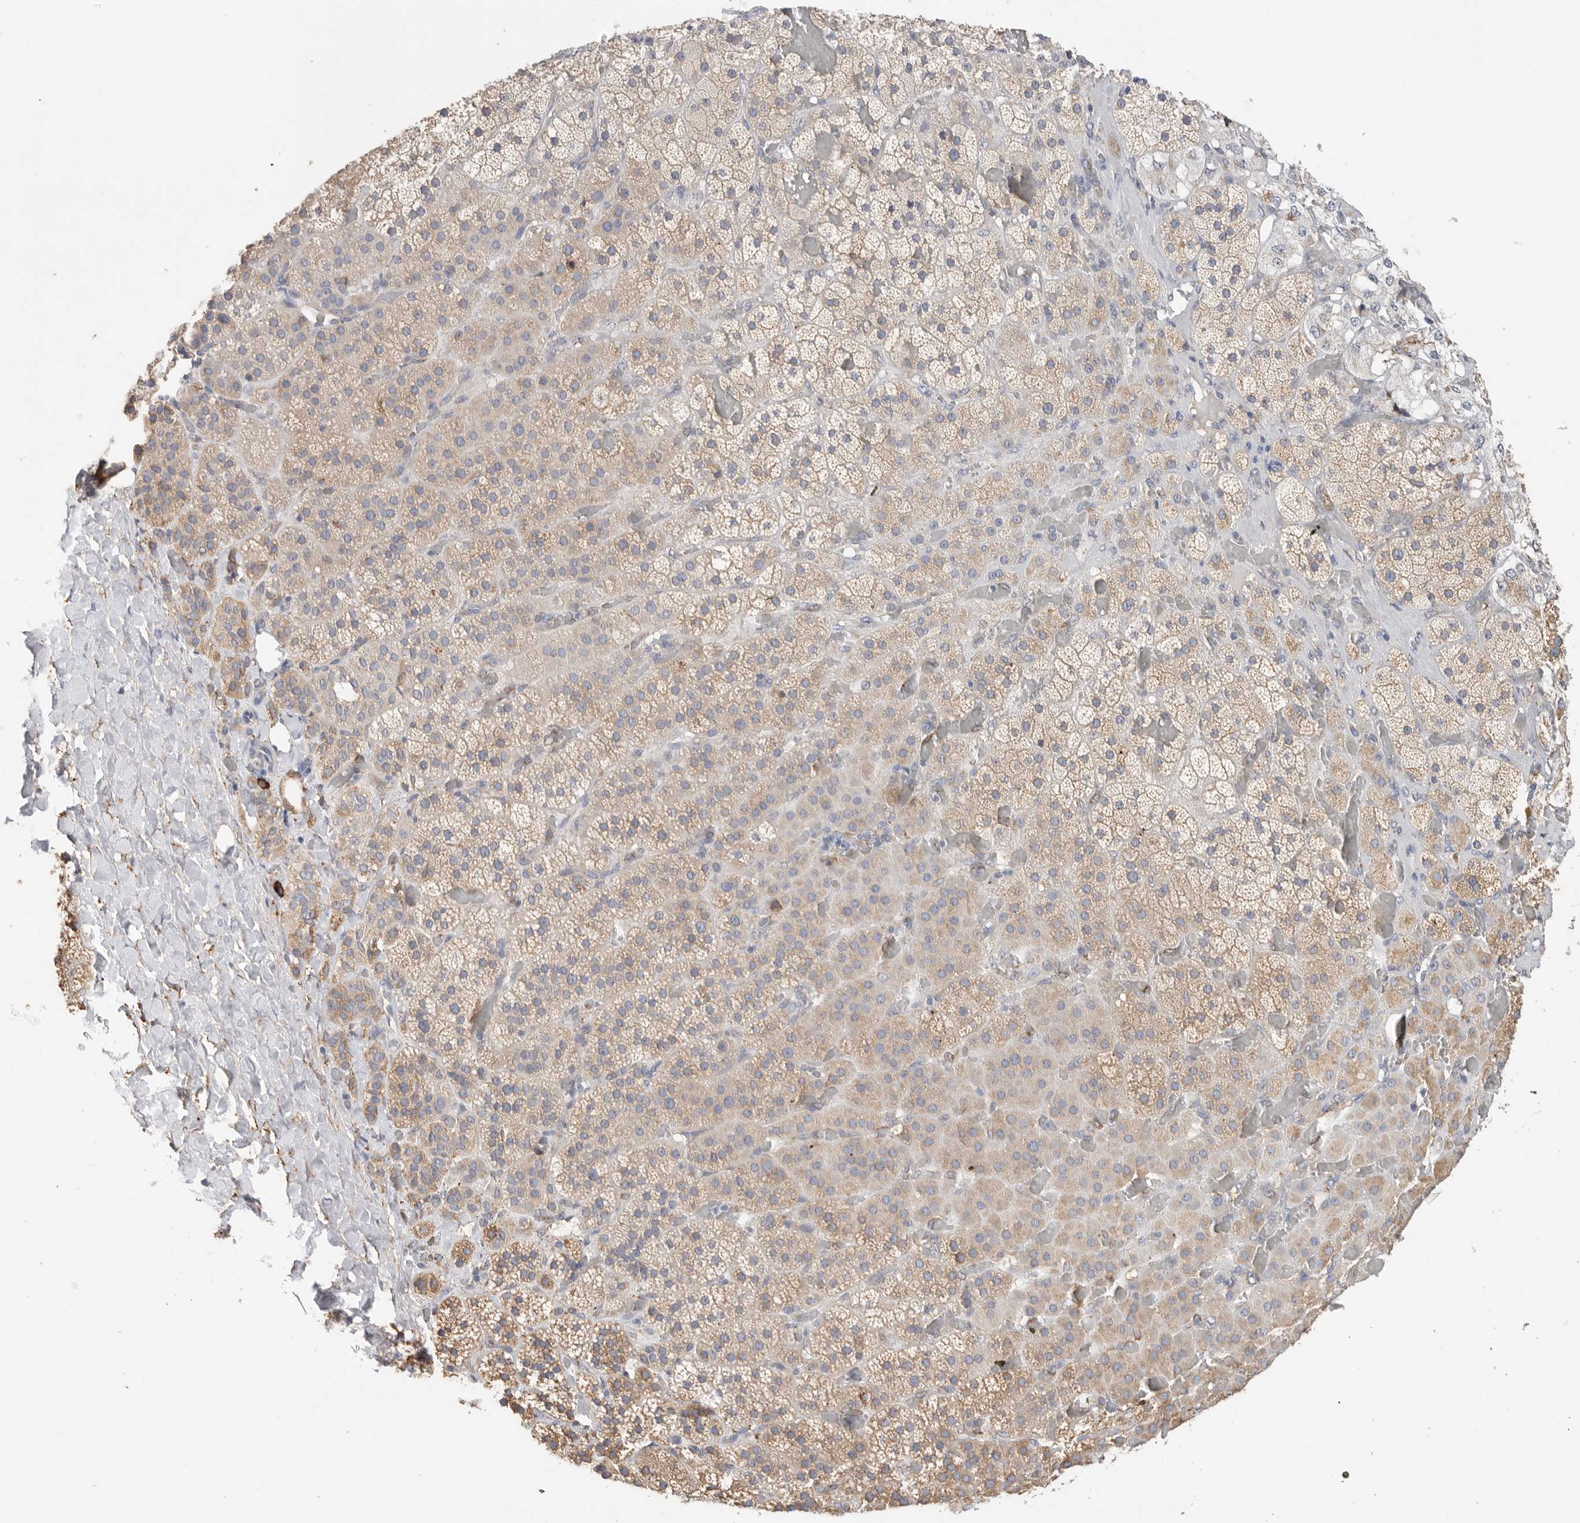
{"staining": {"intensity": "moderate", "quantity": "25%-75%", "location": "cytoplasmic/membranous"}, "tissue": "adrenal gland", "cell_type": "Glandular cells", "image_type": "normal", "snomed": [{"axis": "morphology", "description": "Normal tissue, NOS"}, {"axis": "topography", "description": "Adrenal gland"}], "caption": "Protein staining demonstrates moderate cytoplasmic/membranous positivity in about 25%-75% of glandular cells in benign adrenal gland.", "gene": "BLOC1S5", "patient": {"sex": "male", "age": 57}}